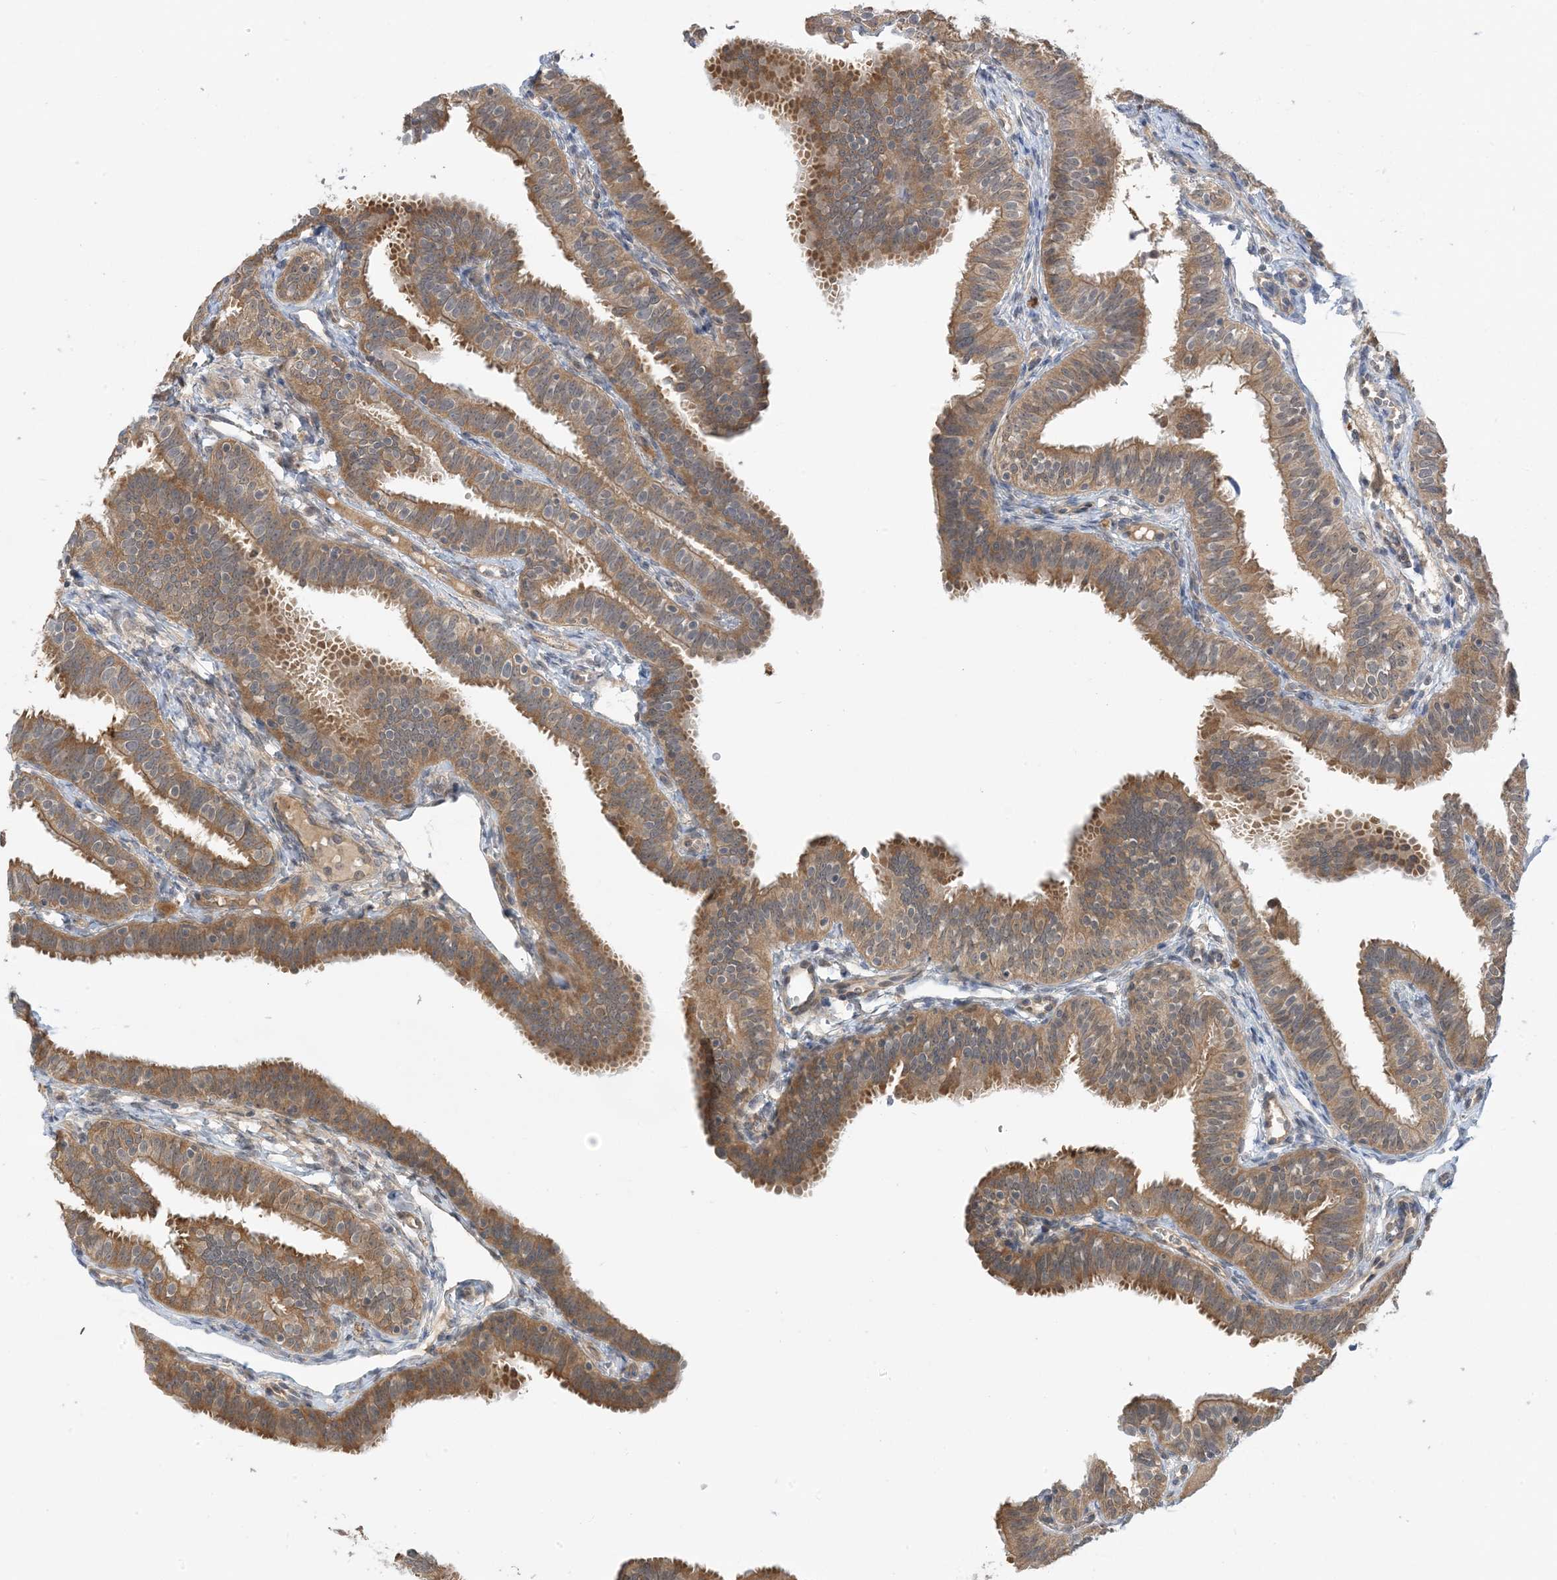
{"staining": {"intensity": "moderate", "quantity": ">75%", "location": "cytoplasmic/membranous"}, "tissue": "fallopian tube", "cell_type": "Glandular cells", "image_type": "normal", "snomed": [{"axis": "morphology", "description": "Normal tissue, NOS"}, {"axis": "topography", "description": "Fallopian tube"}], "caption": "Protein expression analysis of normal human fallopian tube reveals moderate cytoplasmic/membranous staining in about >75% of glandular cells.", "gene": "WDR26", "patient": {"sex": "female", "age": 35}}